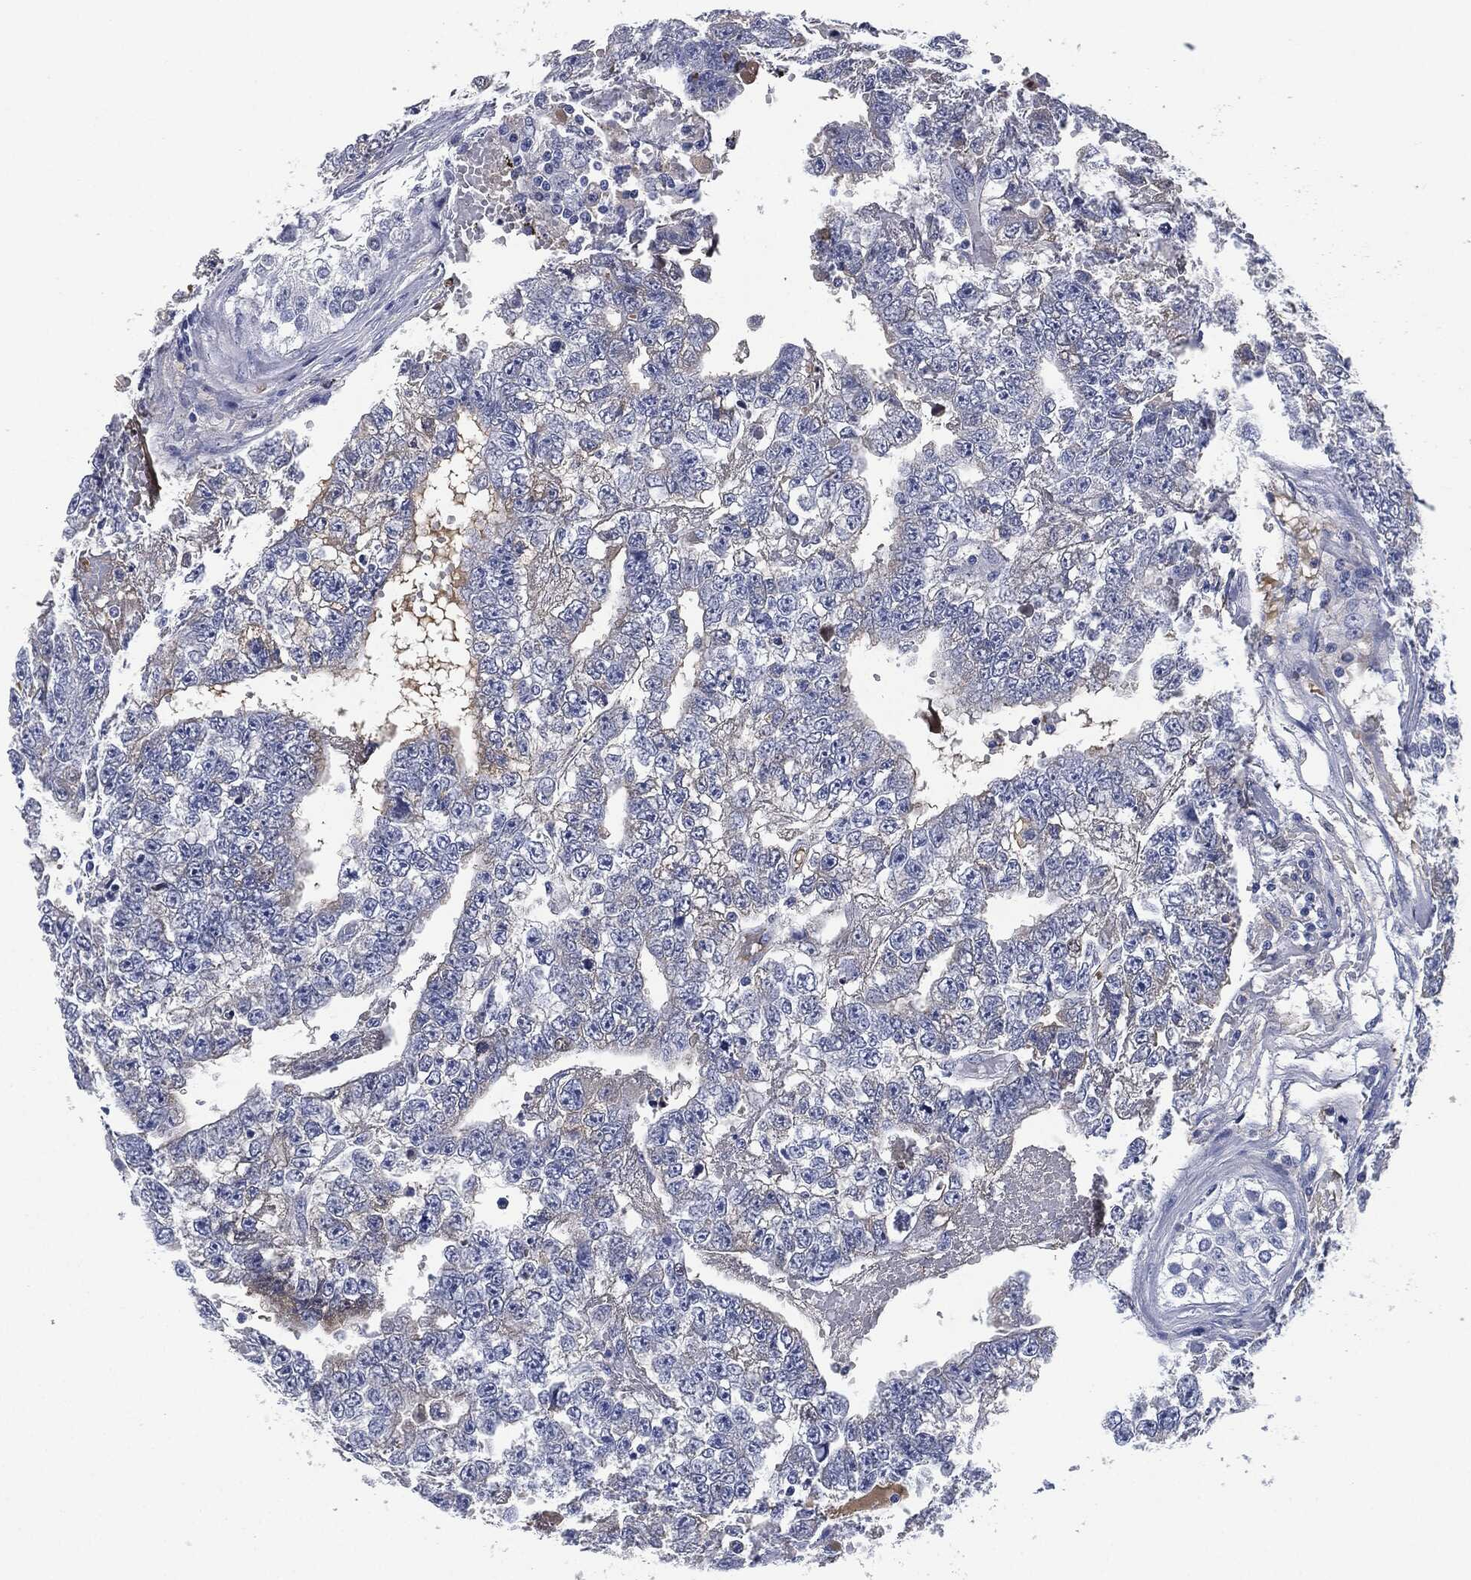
{"staining": {"intensity": "negative", "quantity": "none", "location": "none"}, "tissue": "testis cancer", "cell_type": "Tumor cells", "image_type": "cancer", "snomed": [{"axis": "morphology", "description": "Carcinoma, Embryonal, NOS"}, {"axis": "topography", "description": "Testis"}], "caption": "DAB (3,3'-diaminobenzidine) immunohistochemical staining of human testis cancer (embryonal carcinoma) reveals no significant staining in tumor cells.", "gene": "SIGLEC7", "patient": {"sex": "male", "age": 25}}